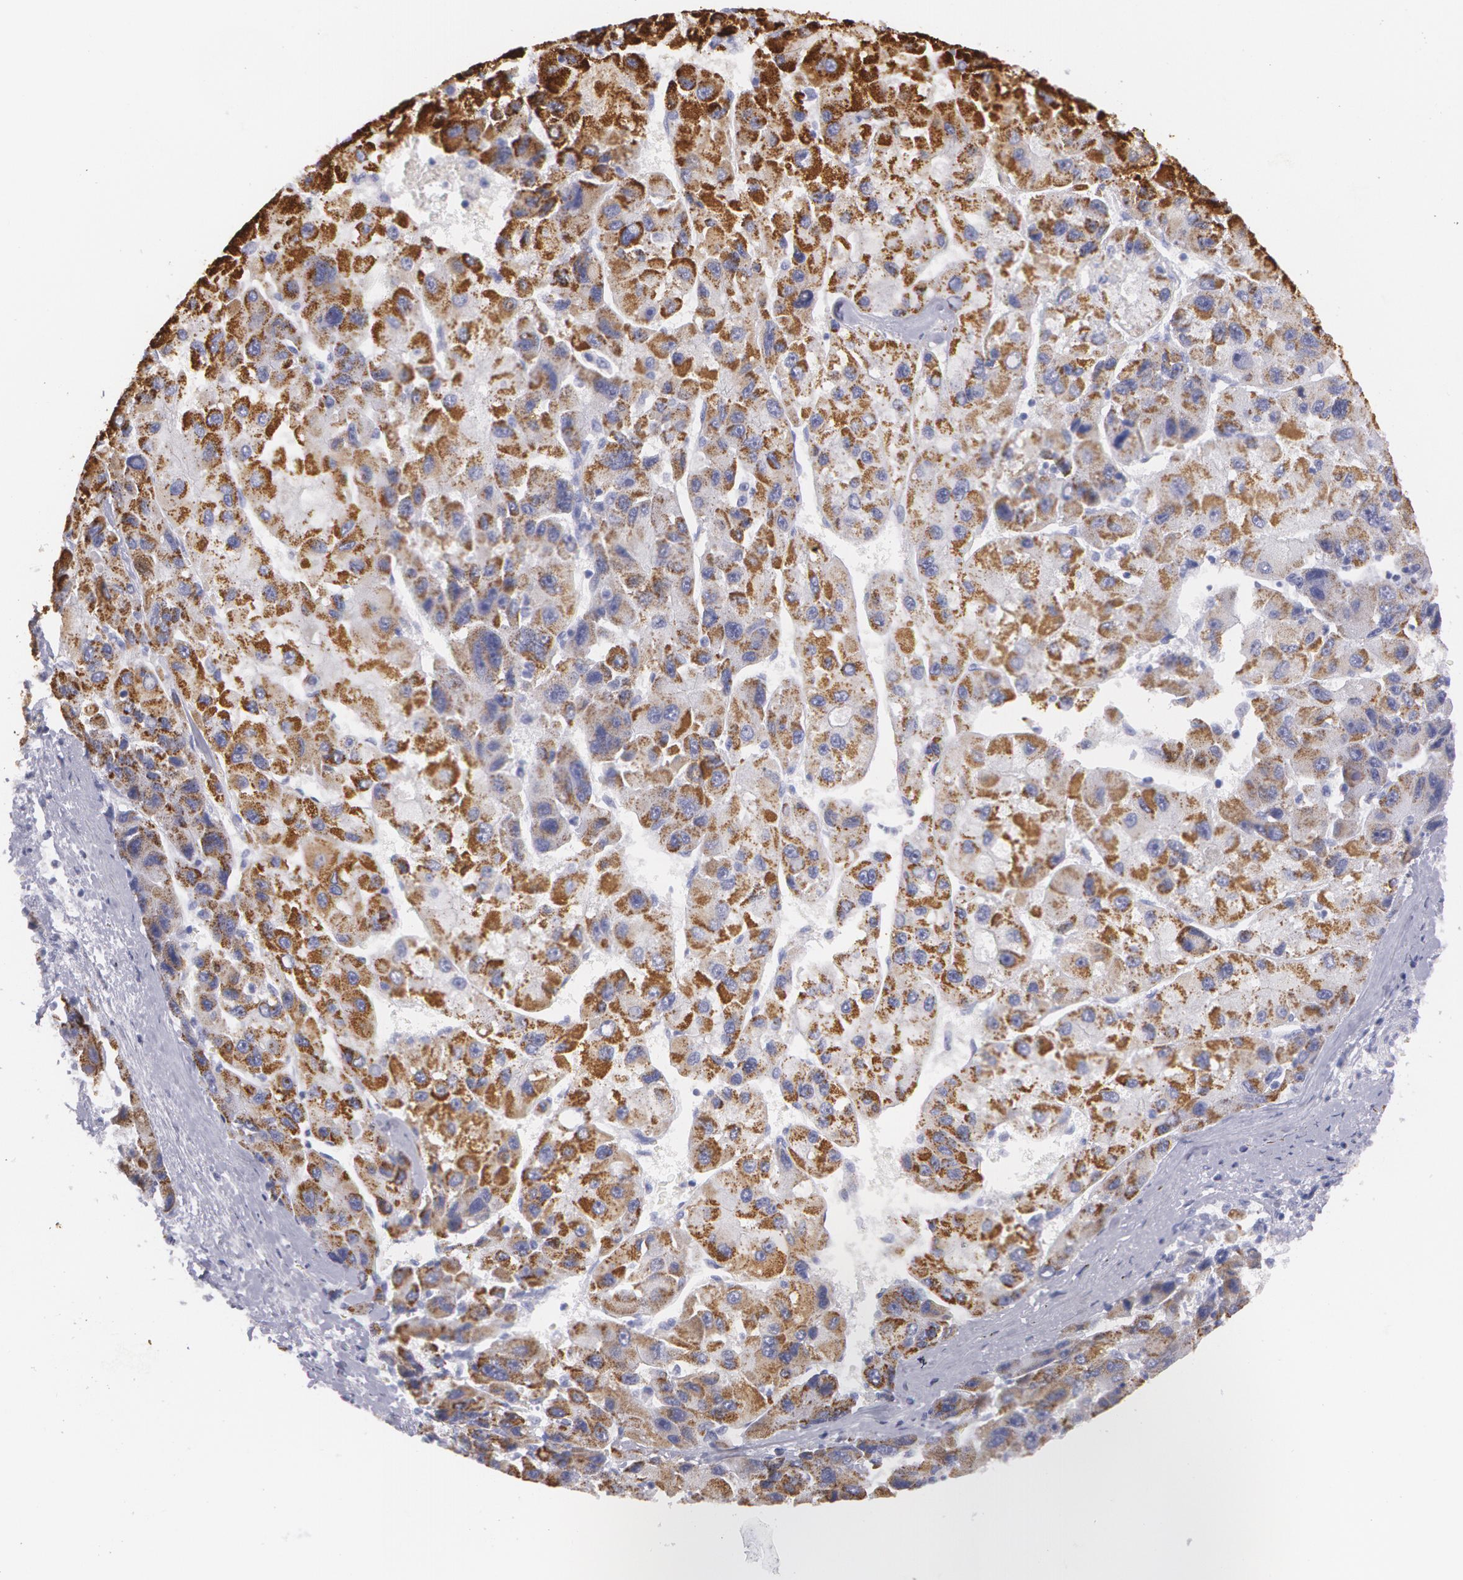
{"staining": {"intensity": "moderate", "quantity": "25%-75%", "location": "cytoplasmic/membranous"}, "tissue": "liver cancer", "cell_type": "Tumor cells", "image_type": "cancer", "snomed": [{"axis": "morphology", "description": "Carcinoma, Hepatocellular, NOS"}, {"axis": "topography", "description": "Liver"}], "caption": "Protein analysis of liver hepatocellular carcinoma tissue exhibits moderate cytoplasmic/membranous expression in approximately 25%-75% of tumor cells. (DAB (3,3'-diaminobenzidine) IHC with brightfield microscopy, high magnification).", "gene": "AMACR", "patient": {"sex": "male", "age": 64}}